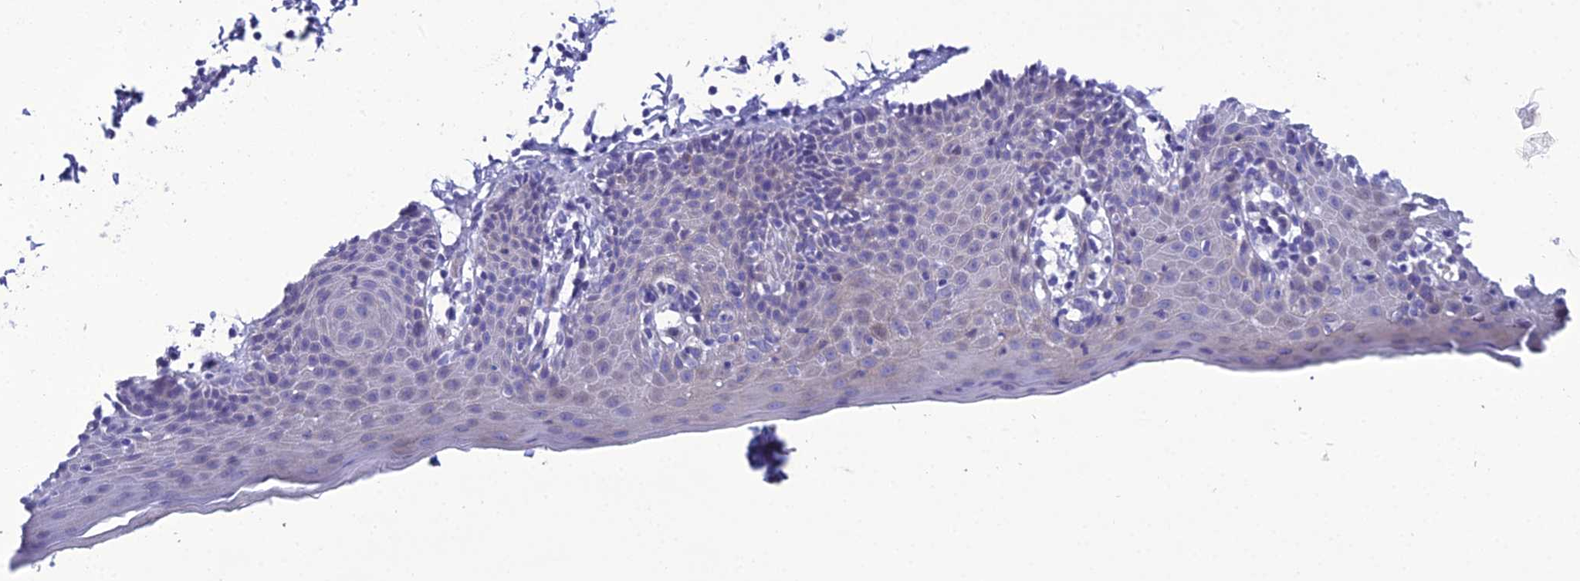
{"staining": {"intensity": "moderate", "quantity": "<25%", "location": "cytoplasmic/membranous"}, "tissue": "skin", "cell_type": "Epidermal cells", "image_type": "normal", "snomed": [{"axis": "morphology", "description": "Normal tissue, NOS"}, {"axis": "topography", "description": "Vulva"}], "caption": "This micrograph reveals normal skin stained with immunohistochemistry to label a protein in brown. The cytoplasmic/membranous of epidermal cells show moderate positivity for the protein. Nuclei are counter-stained blue.", "gene": "OR56B1", "patient": {"sex": "female", "age": 66}}